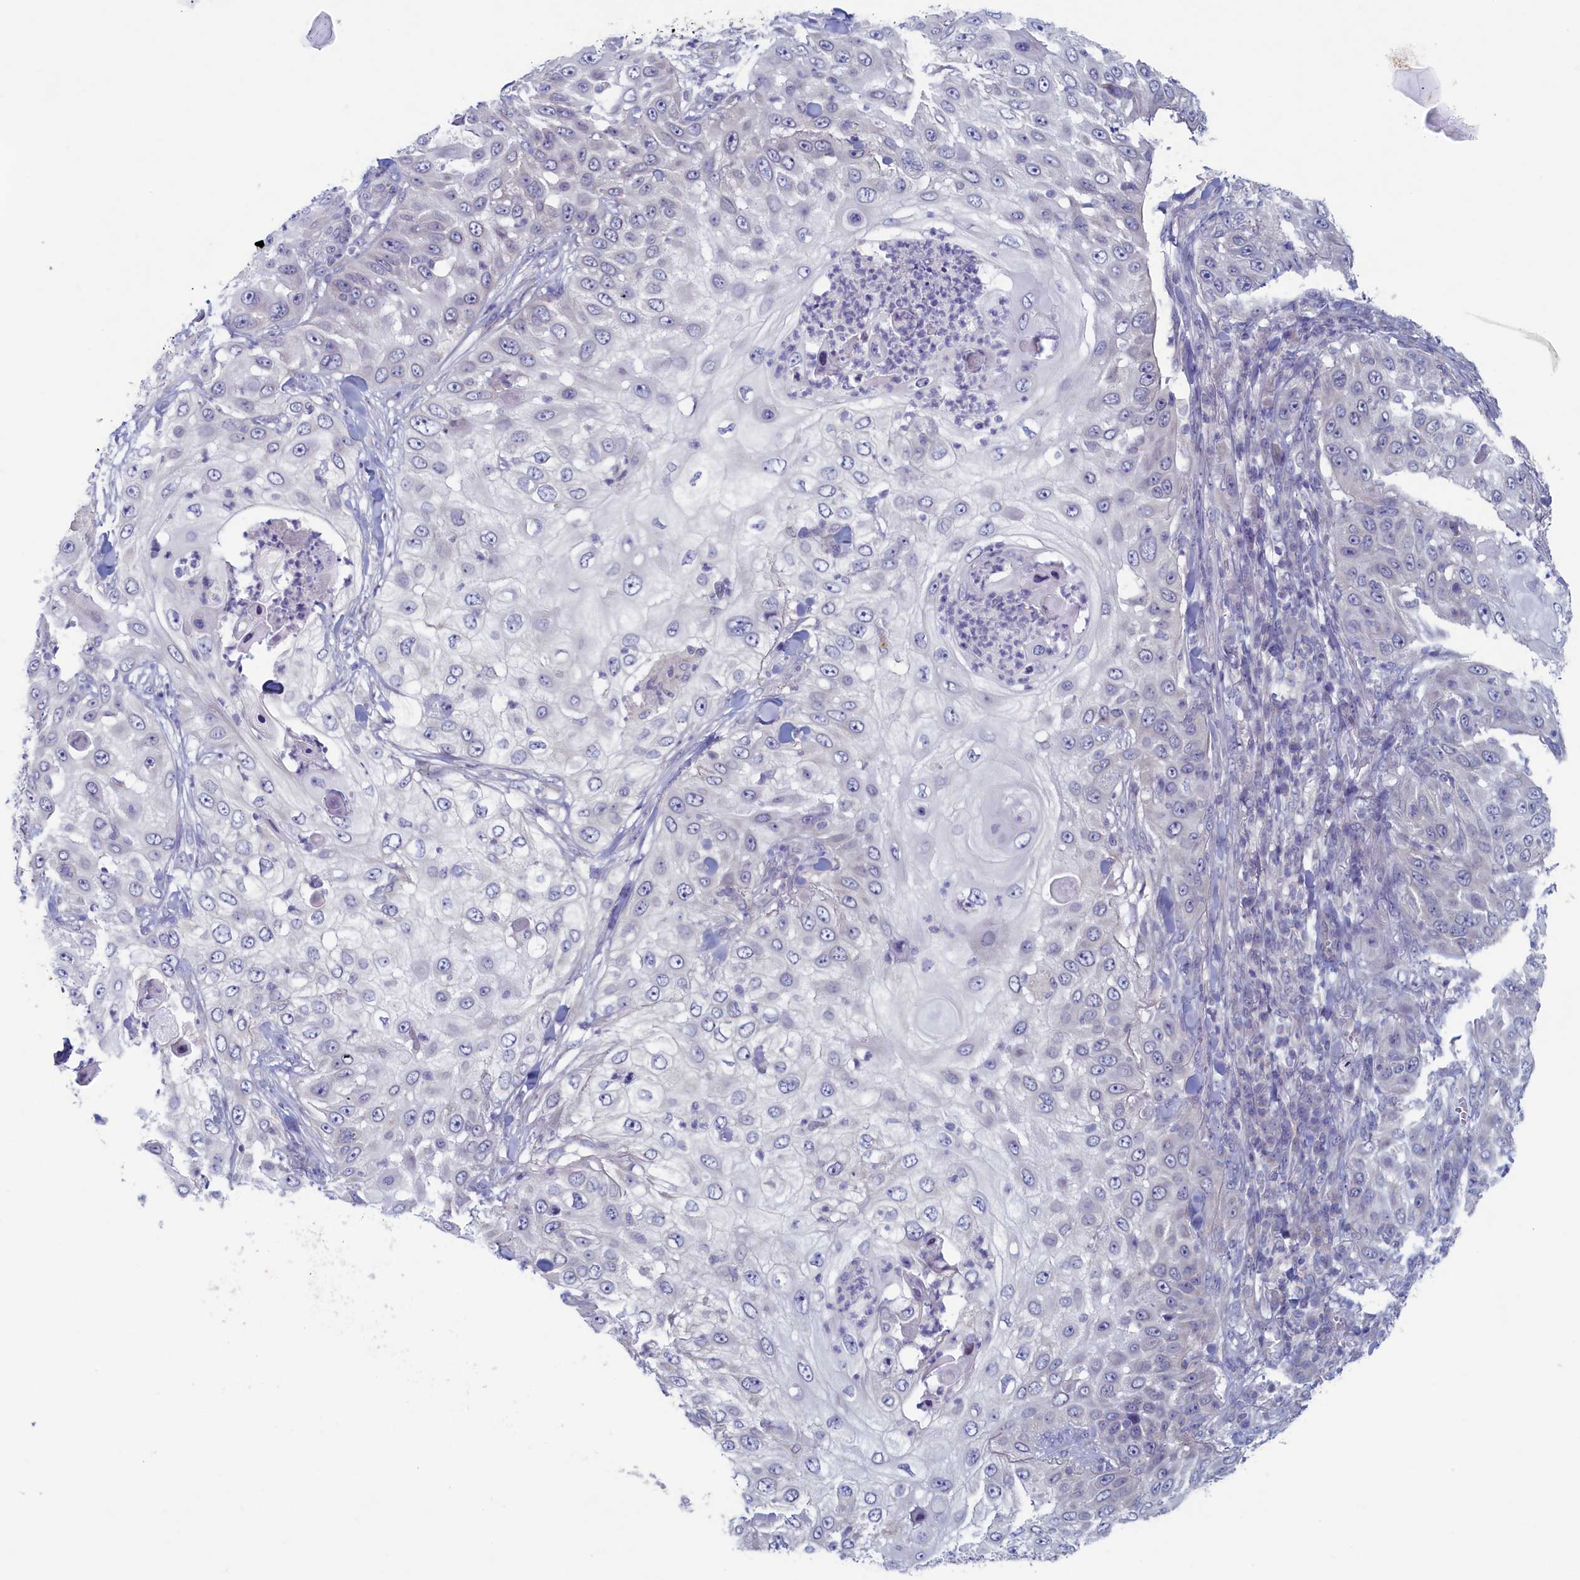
{"staining": {"intensity": "negative", "quantity": "none", "location": "none"}, "tissue": "skin cancer", "cell_type": "Tumor cells", "image_type": "cancer", "snomed": [{"axis": "morphology", "description": "Squamous cell carcinoma, NOS"}, {"axis": "topography", "description": "Skin"}], "caption": "Skin squamous cell carcinoma was stained to show a protein in brown. There is no significant staining in tumor cells. Brightfield microscopy of immunohistochemistry stained with DAB (brown) and hematoxylin (blue), captured at high magnification.", "gene": "WDR76", "patient": {"sex": "female", "age": 44}}